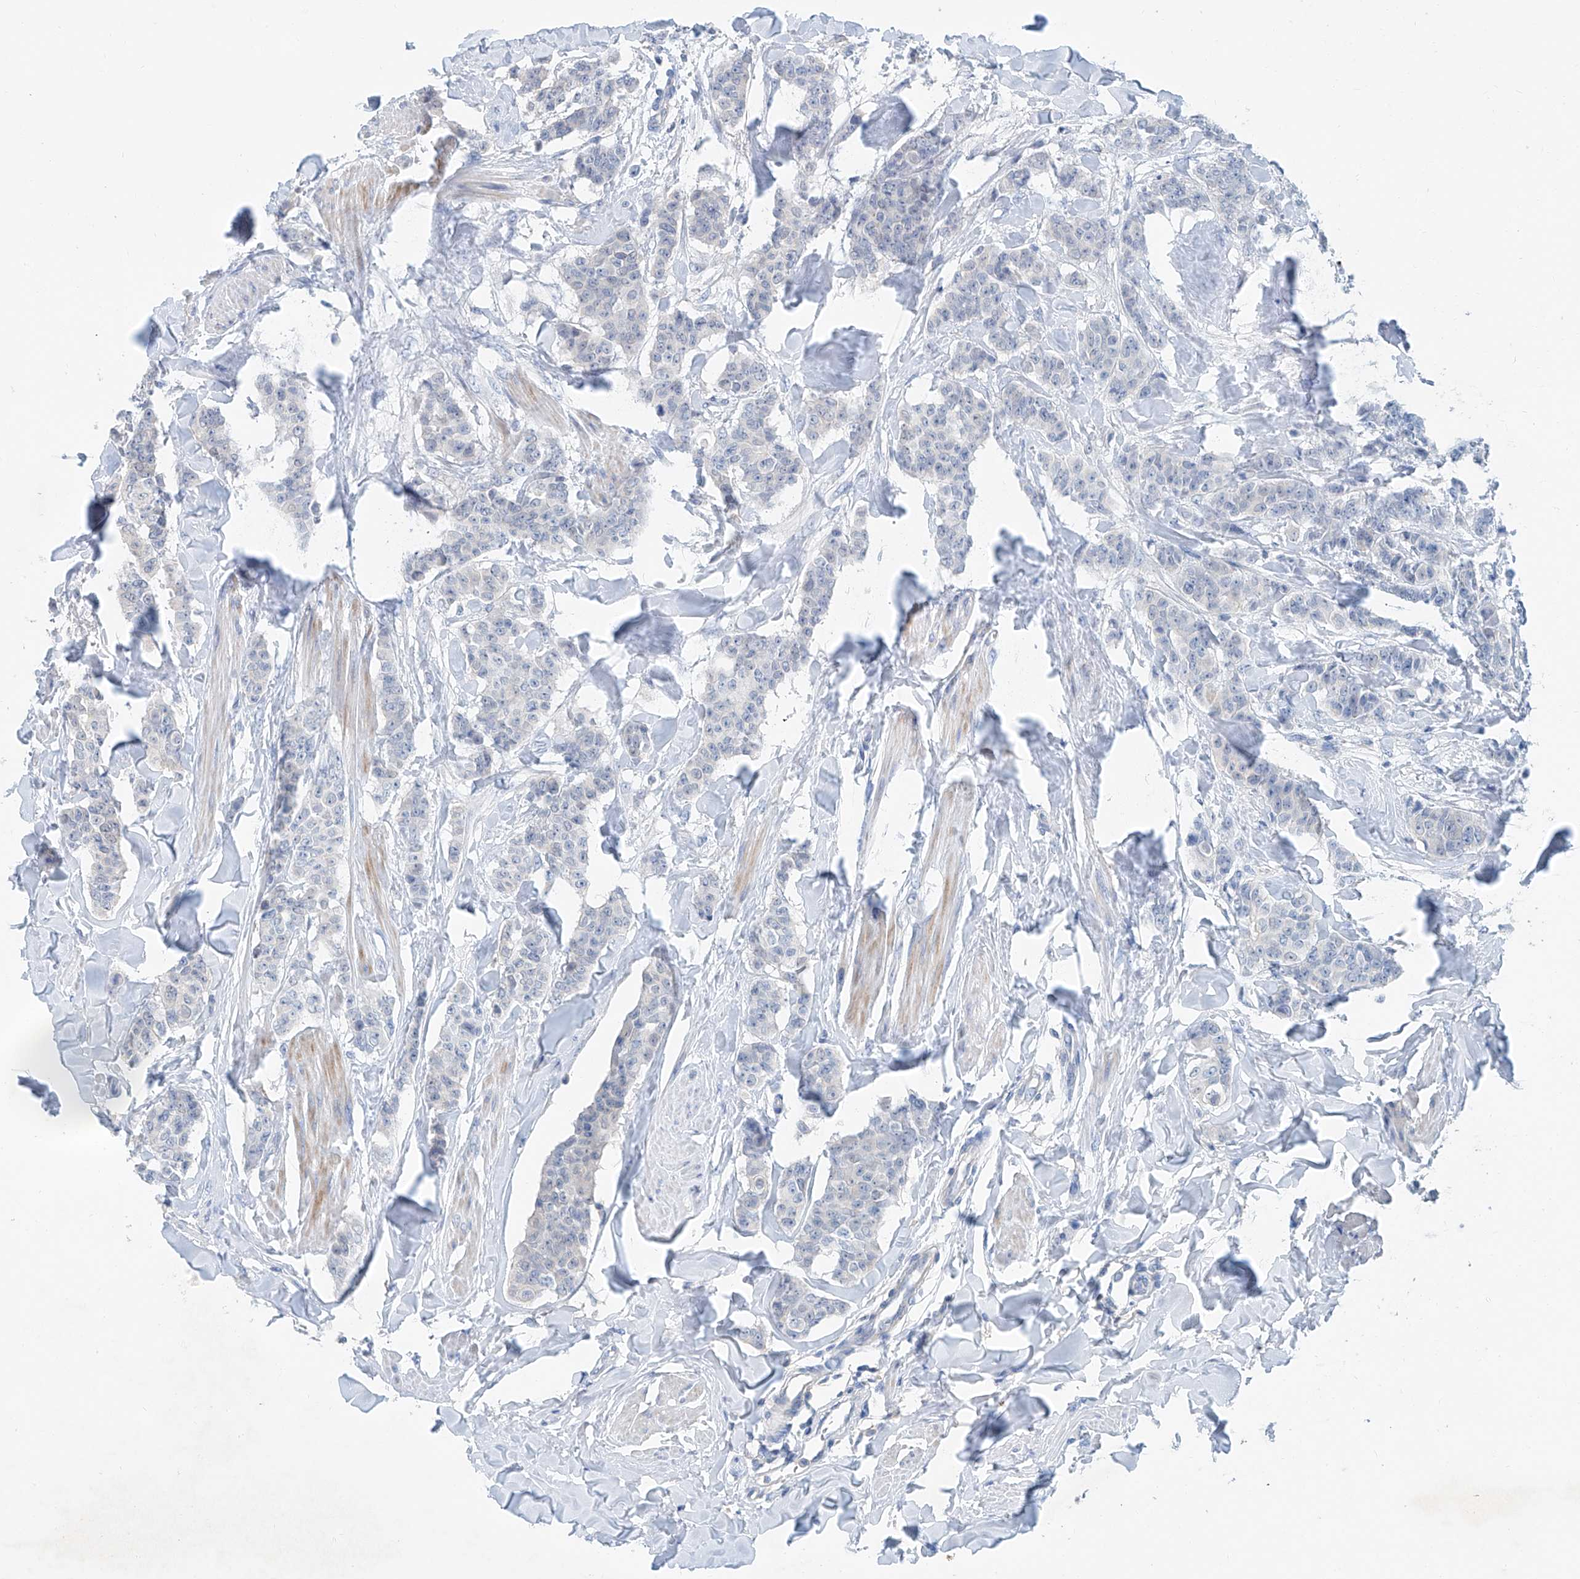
{"staining": {"intensity": "negative", "quantity": "none", "location": "none"}, "tissue": "breast cancer", "cell_type": "Tumor cells", "image_type": "cancer", "snomed": [{"axis": "morphology", "description": "Duct carcinoma"}, {"axis": "topography", "description": "Breast"}], "caption": "High magnification brightfield microscopy of invasive ductal carcinoma (breast) stained with DAB (brown) and counterstained with hematoxylin (blue): tumor cells show no significant staining. (Stains: DAB IHC with hematoxylin counter stain, Microscopy: brightfield microscopy at high magnification).", "gene": "ANKRD34A", "patient": {"sex": "female", "age": 40}}